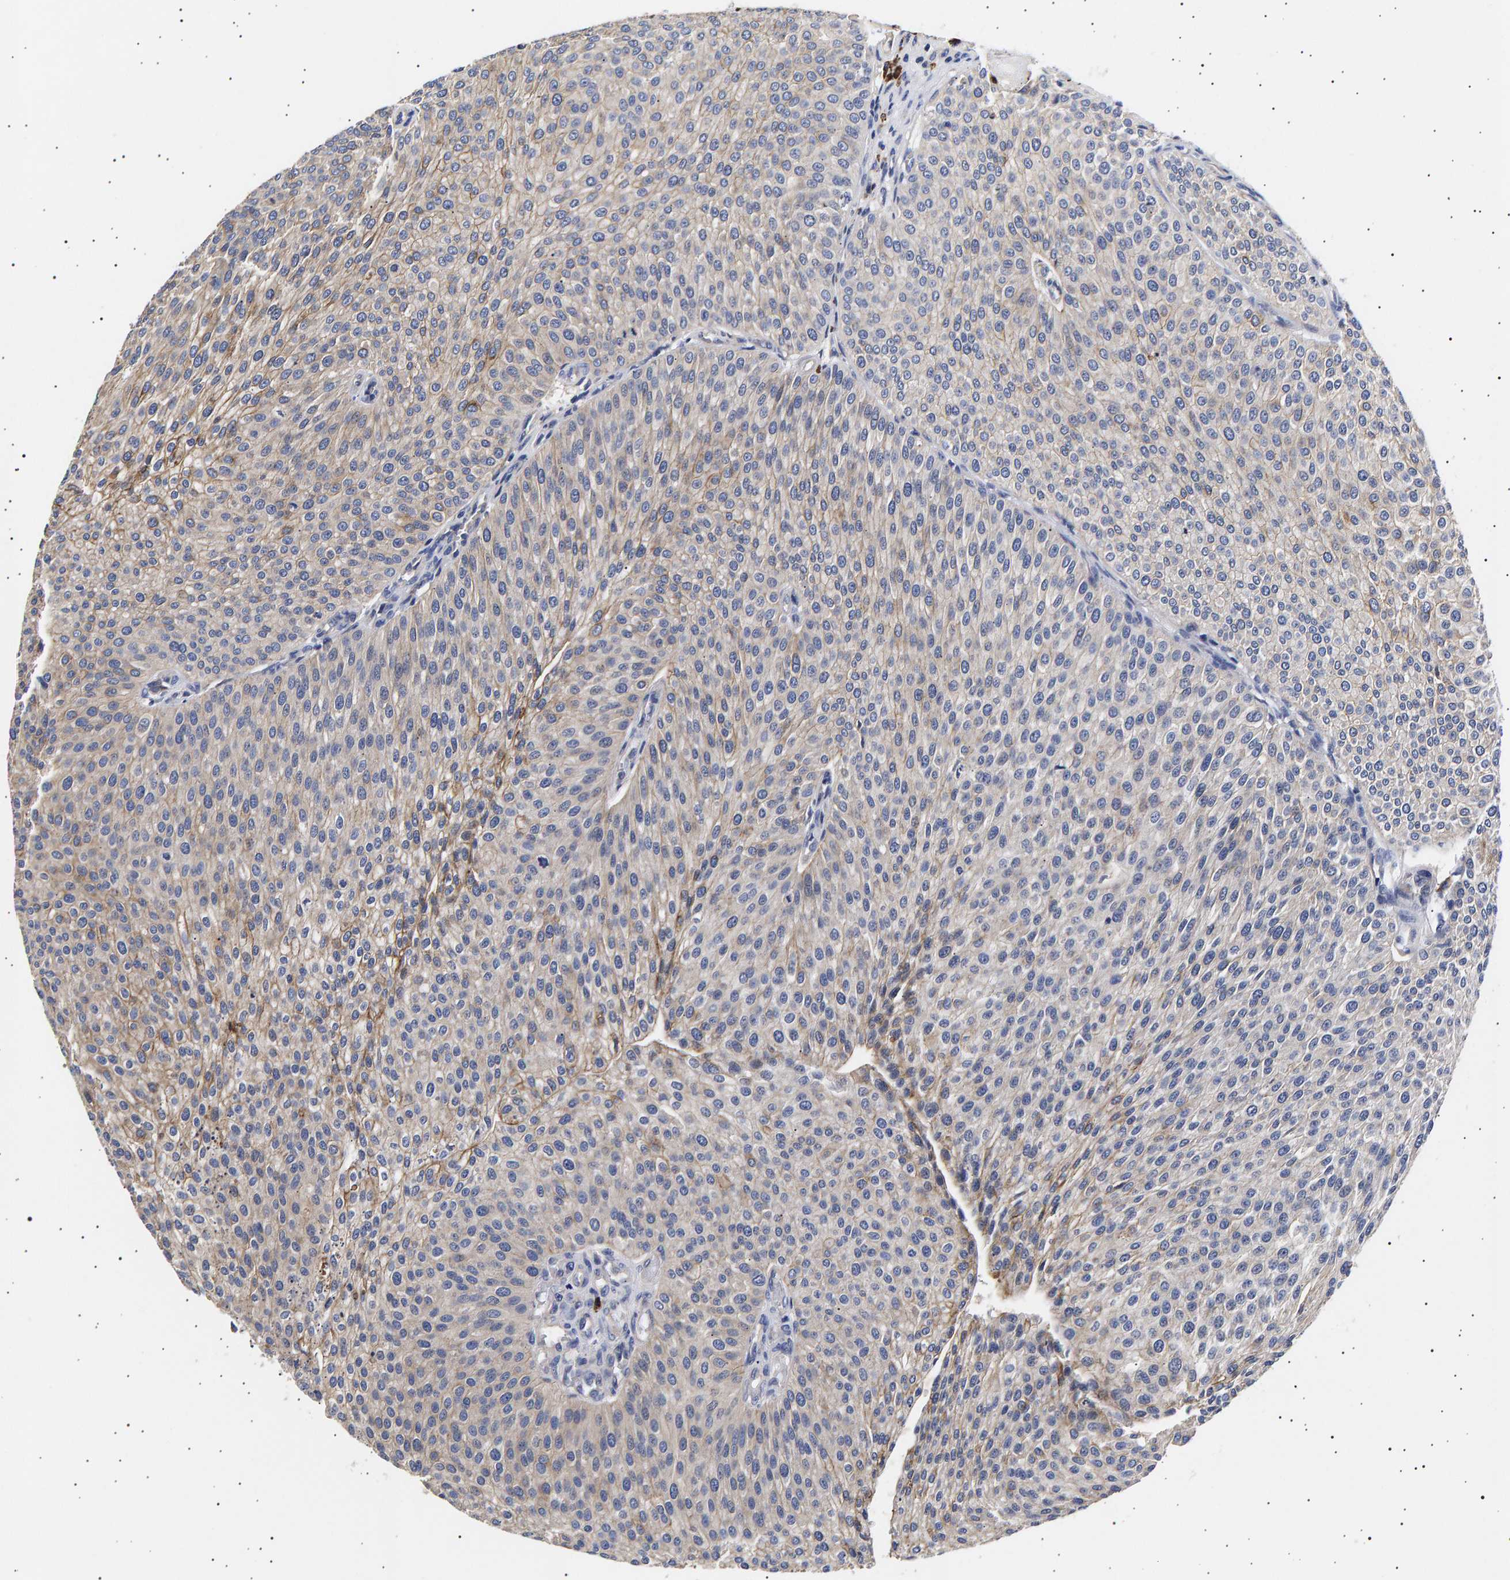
{"staining": {"intensity": "weak", "quantity": "<25%", "location": "cytoplasmic/membranous"}, "tissue": "urothelial cancer", "cell_type": "Tumor cells", "image_type": "cancer", "snomed": [{"axis": "morphology", "description": "Urothelial carcinoma, Low grade"}, {"axis": "topography", "description": "Smooth muscle"}, {"axis": "topography", "description": "Urinary bladder"}], "caption": "Immunohistochemistry (IHC) of urothelial cancer displays no positivity in tumor cells.", "gene": "ANKRD40", "patient": {"sex": "male", "age": 60}}